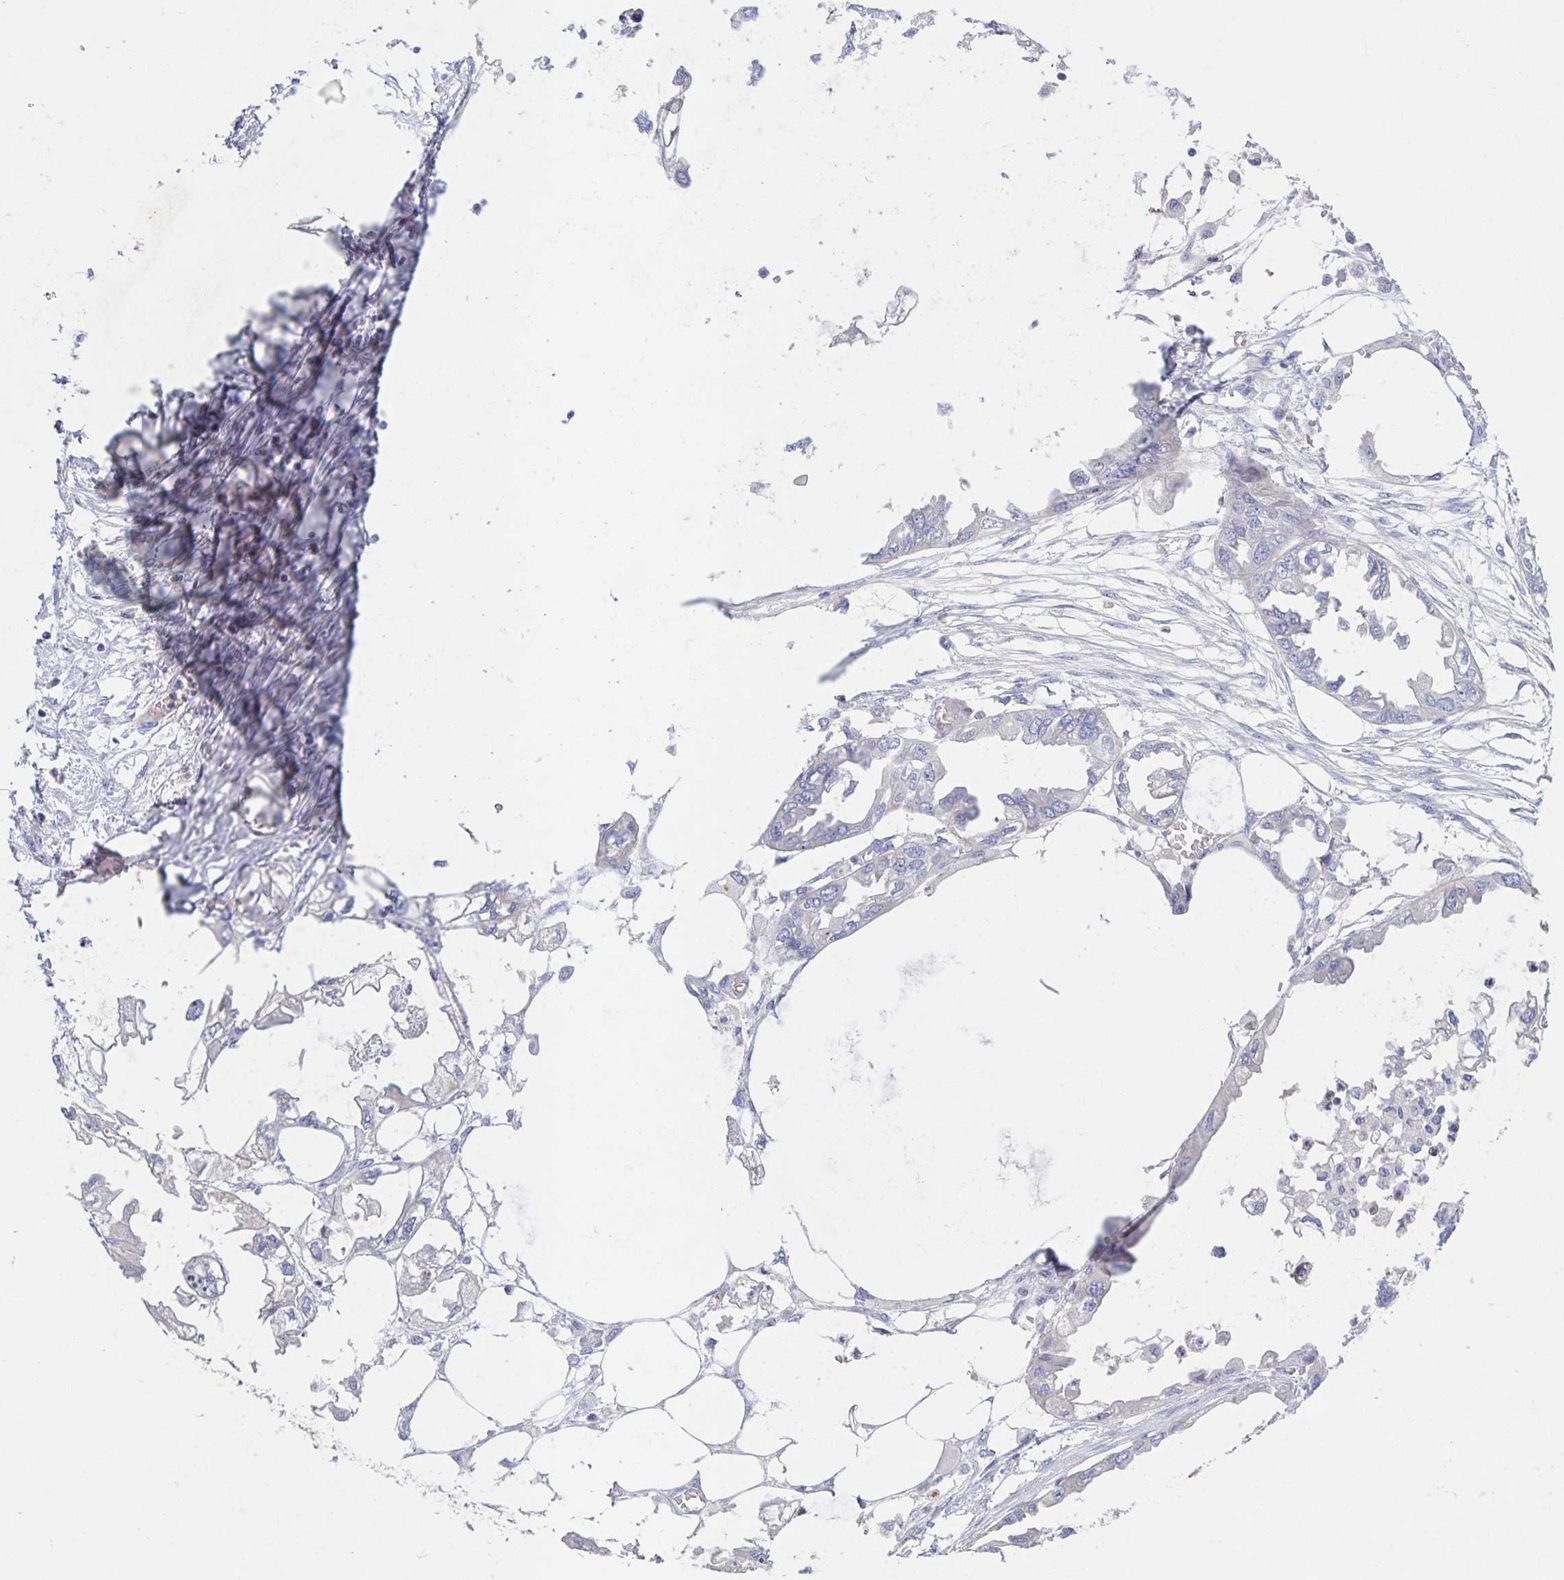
{"staining": {"intensity": "negative", "quantity": "none", "location": "none"}, "tissue": "endometrial cancer", "cell_type": "Tumor cells", "image_type": "cancer", "snomed": [{"axis": "morphology", "description": "Adenocarcinoma, NOS"}, {"axis": "morphology", "description": "Adenocarcinoma, metastatic, NOS"}, {"axis": "topography", "description": "Adipose tissue"}, {"axis": "topography", "description": "Endometrium"}], "caption": "A micrograph of human endometrial adenocarcinoma is negative for staining in tumor cells. (Stains: DAB IHC with hematoxylin counter stain, Microscopy: brightfield microscopy at high magnification).", "gene": "CDC42BPG", "patient": {"sex": "female", "age": 67}}